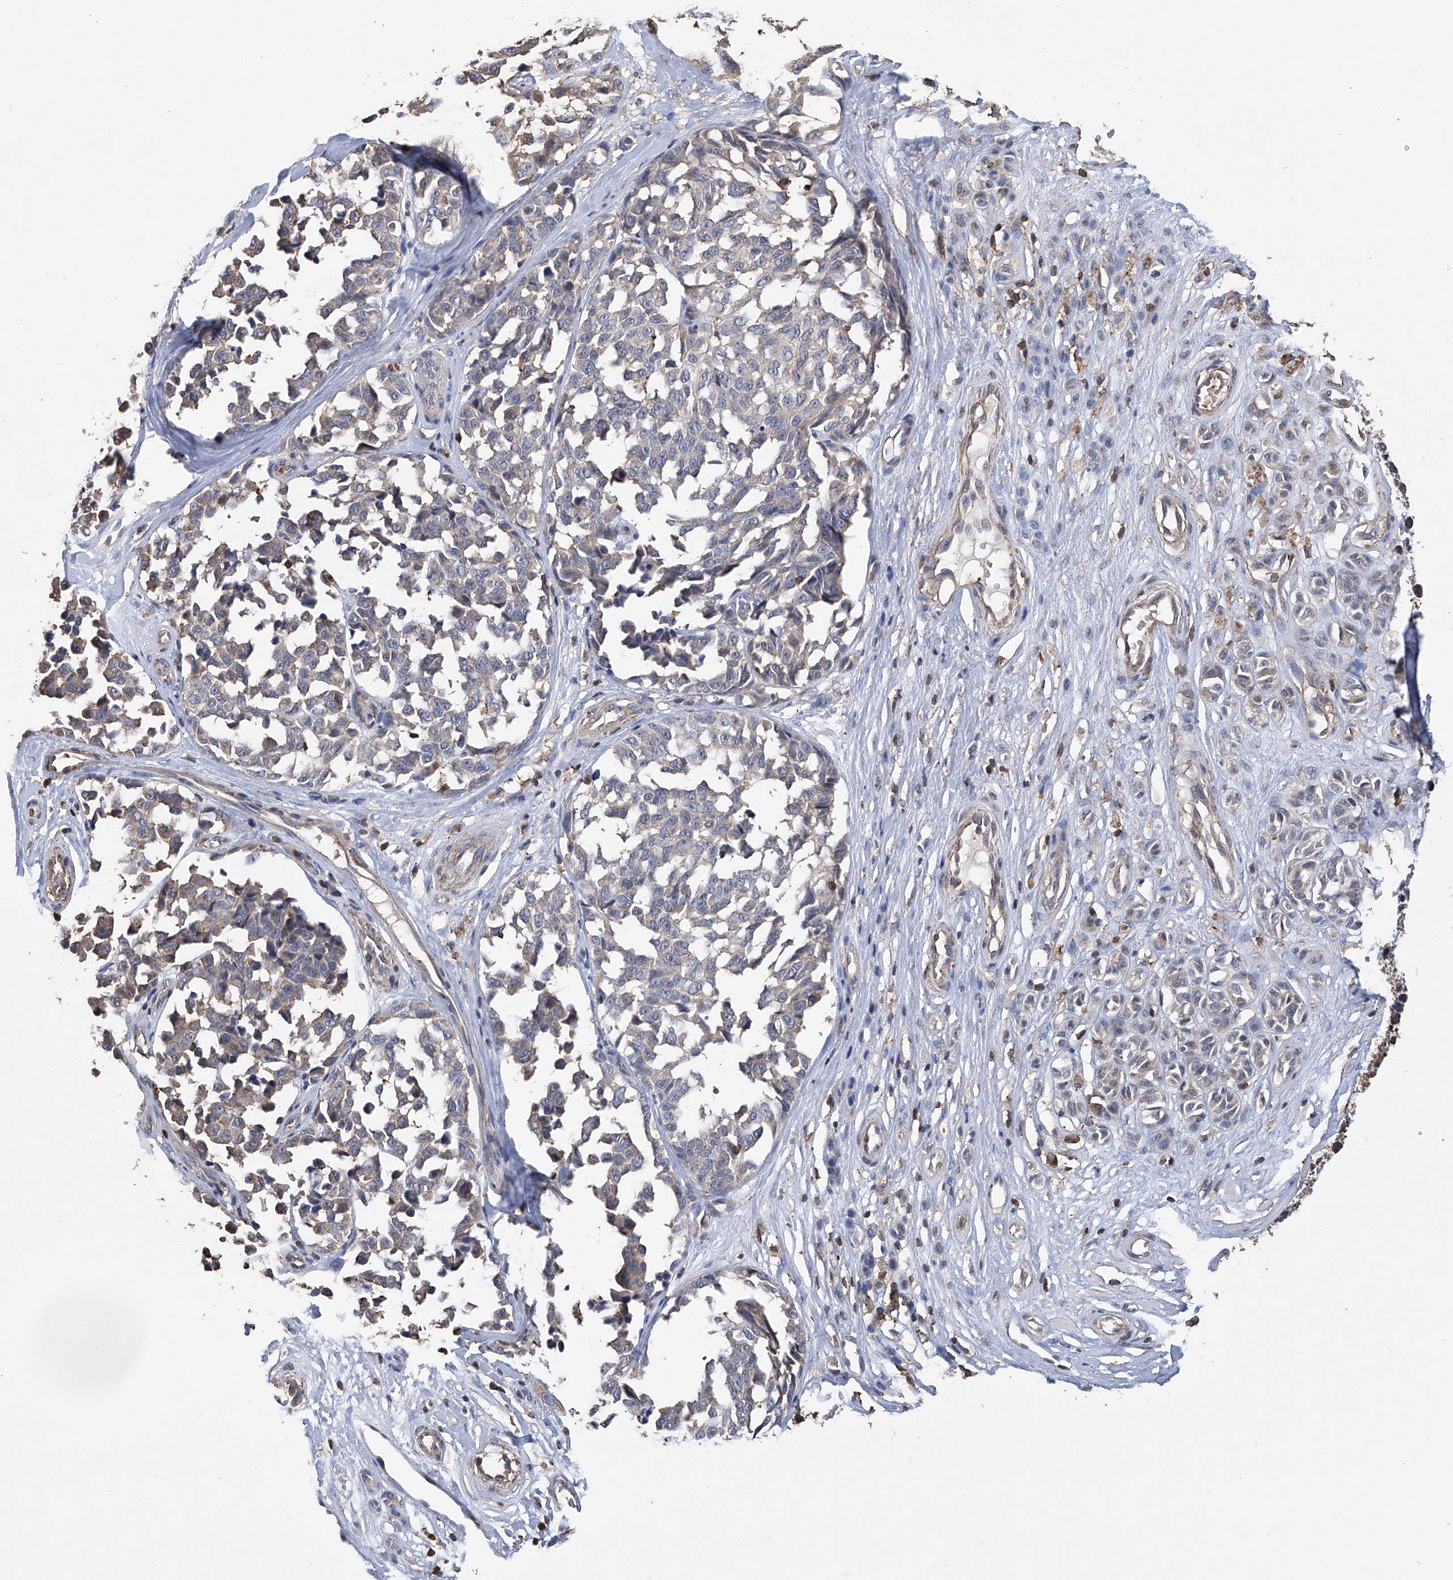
{"staining": {"intensity": "weak", "quantity": "25%-75%", "location": "cytoplasmic/membranous"}, "tissue": "melanoma", "cell_type": "Tumor cells", "image_type": "cancer", "snomed": [{"axis": "morphology", "description": "Malignant melanoma, NOS"}, {"axis": "topography", "description": "Skin"}], "caption": "Protein staining reveals weak cytoplasmic/membranous expression in approximately 25%-75% of tumor cells in malignant melanoma. The protein of interest is shown in brown color, while the nuclei are stained blue.", "gene": "GPT", "patient": {"sex": "female", "age": 64}}